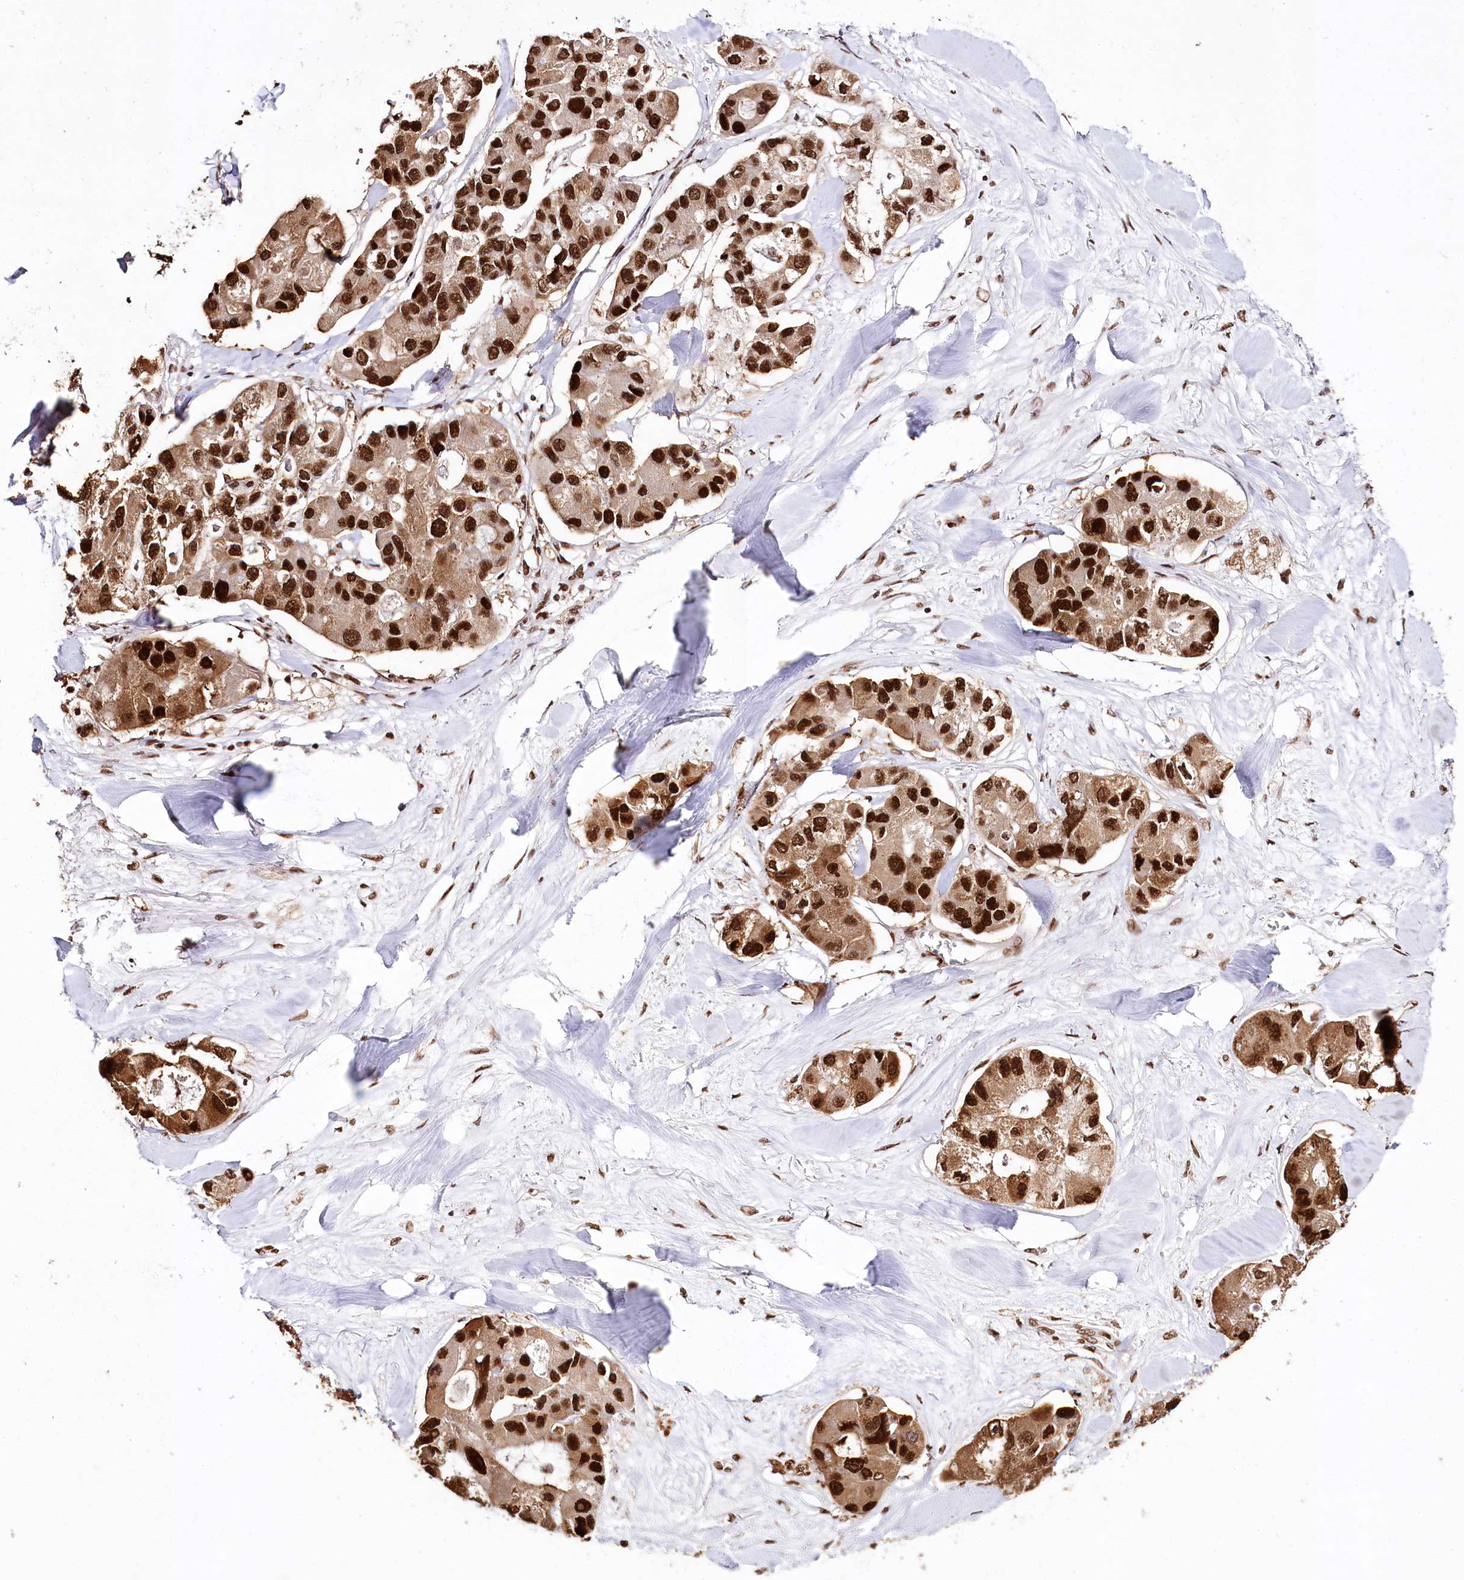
{"staining": {"intensity": "strong", "quantity": ">75%", "location": "cytoplasmic/membranous,nuclear"}, "tissue": "lung cancer", "cell_type": "Tumor cells", "image_type": "cancer", "snomed": [{"axis": "morphology", "description": "Adenocarcinoma, NOS"}, {"axis": "topography", "description": "Lung"}], "caption": "There is high levels of strong cytoplasmic/membranous and nuclear expression in tumor cells of lung cancer, as demonstrated by immunohistochemical staining (brown color).", "gene": "SMARCE1", "patient": {"sex": "female", "age": 54}}